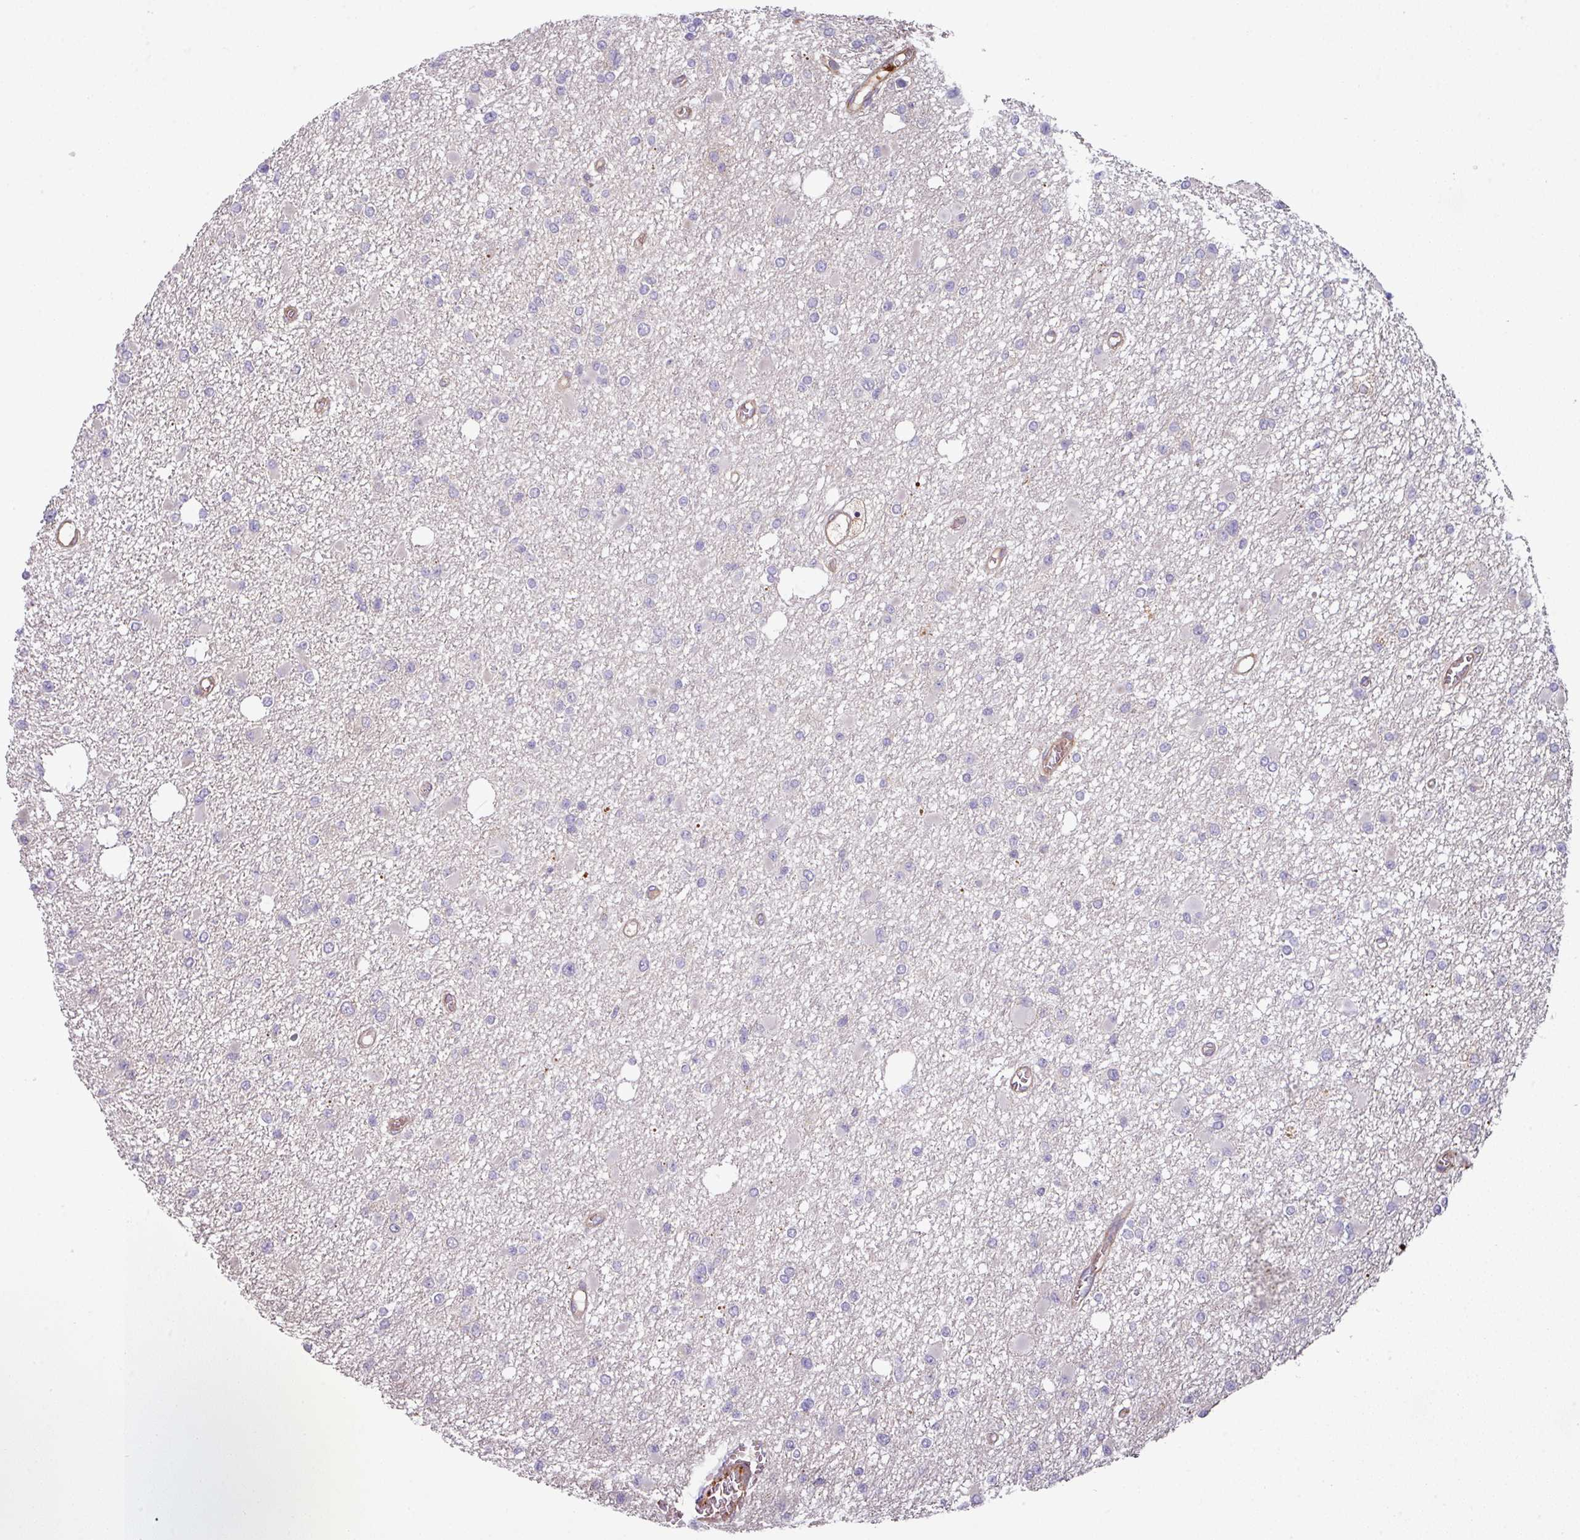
{"staining": {"intensity": "negative", "quantity": "none", "location": "none"}, "tissue": "glioma", "cell_type": "Tumor cells", "image_type": "cancer", "snomed": [{"axis": "morphology", "description": "Glioma, malignant, Low grade"}, {"axis": "topography", "description": "Brain"}], "caption": "Immunohistochemistry (IHC) of glioma exhibits no expression in tumor cells. (DAB (3,3'-diaminobenzidine) IHC with hematoxylin counter stain).", "gene": "CASP2", "patient": {"sex": "female", "age": 22}}